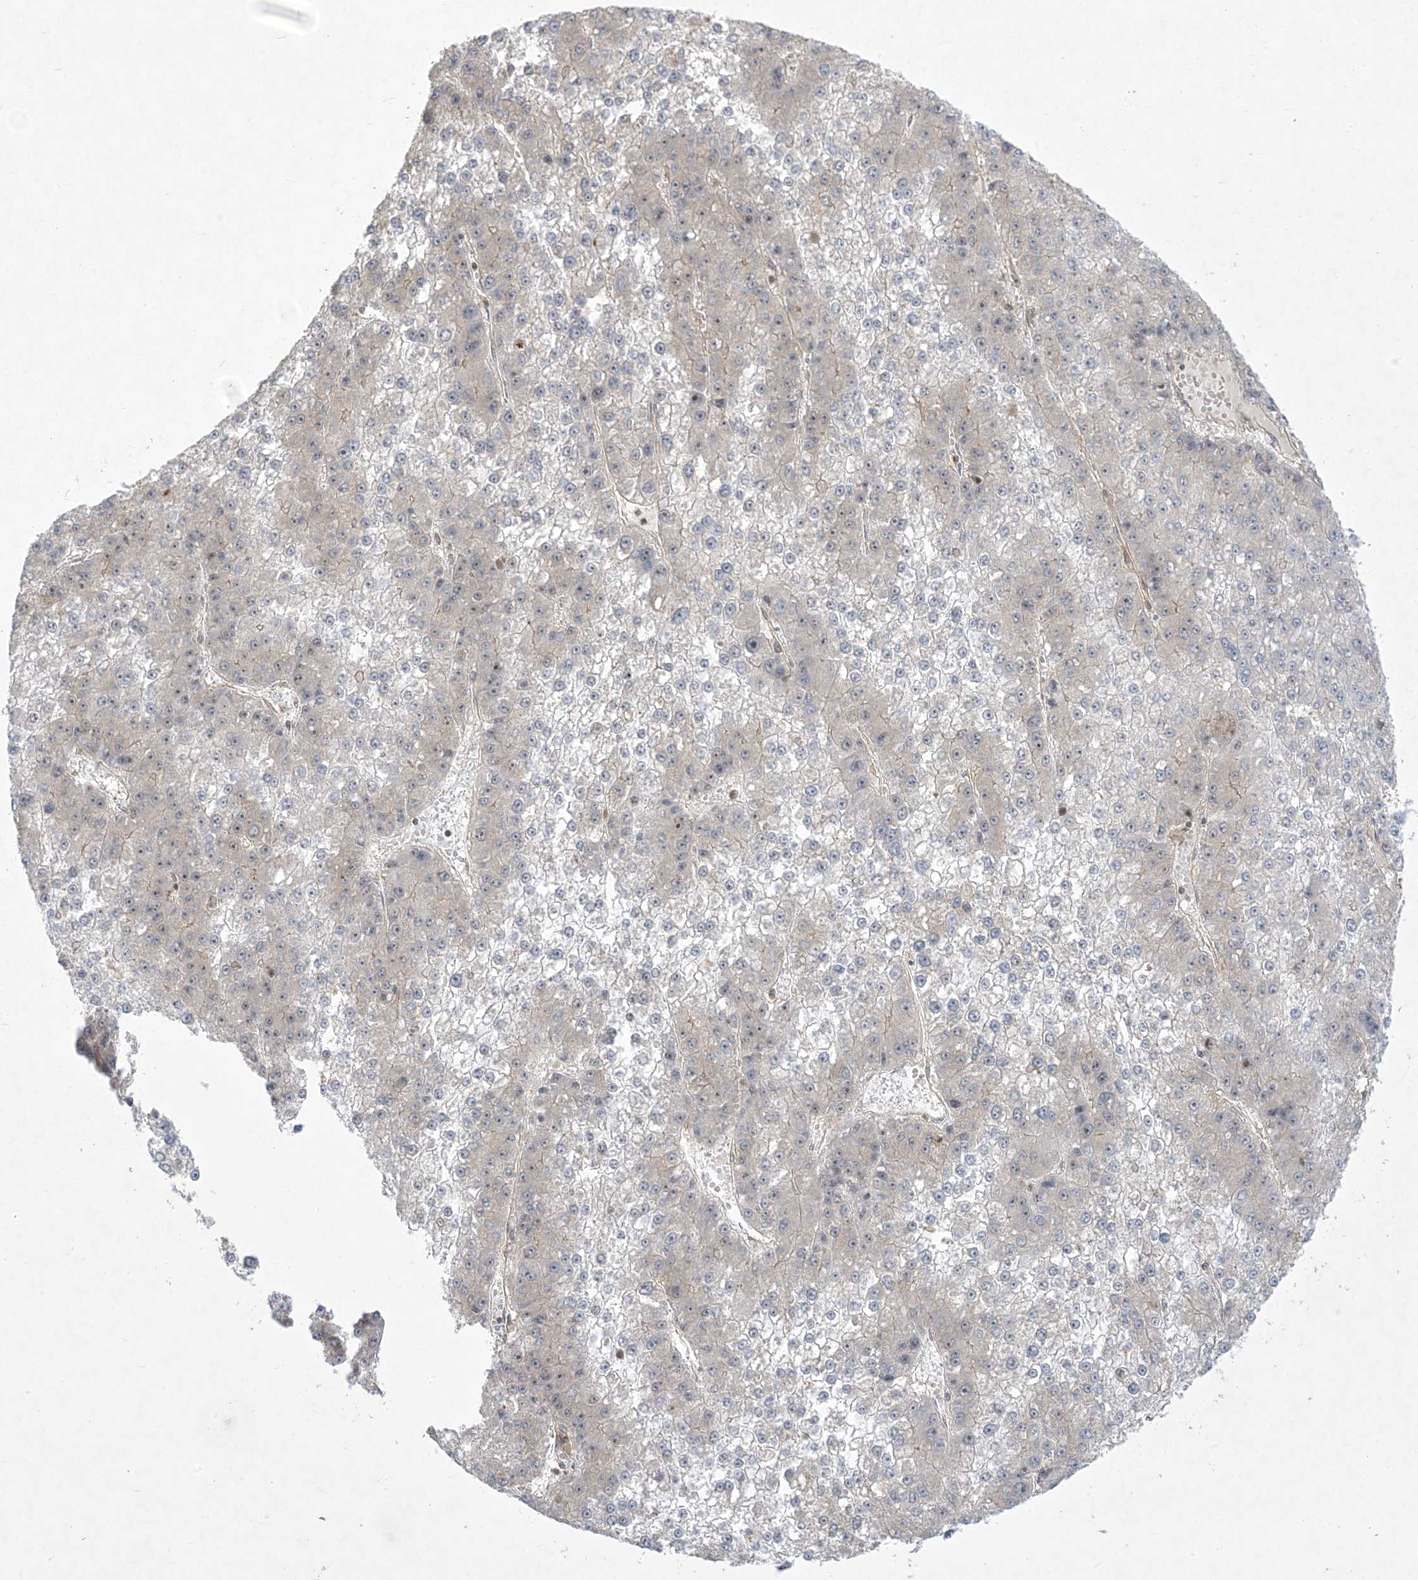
{"staining": {"intensity": "weak", "quantity": "<25%", "location": "nuclear"}, "tissue": "liver cancer", "cell_type": "Tumor cells", "image_type": "cancer", "snomed": [{"axis": "morphology", "description": "Carcinoma, Hepatocellular, NOS"}, {"axis": "topography", "description": "Liver"}], "caption": "Tumor cells show no significant expression in liver hepatocellular carcinoma.", "gene": "SOGA3", "patient": {"sex": "female", "age": 73}}